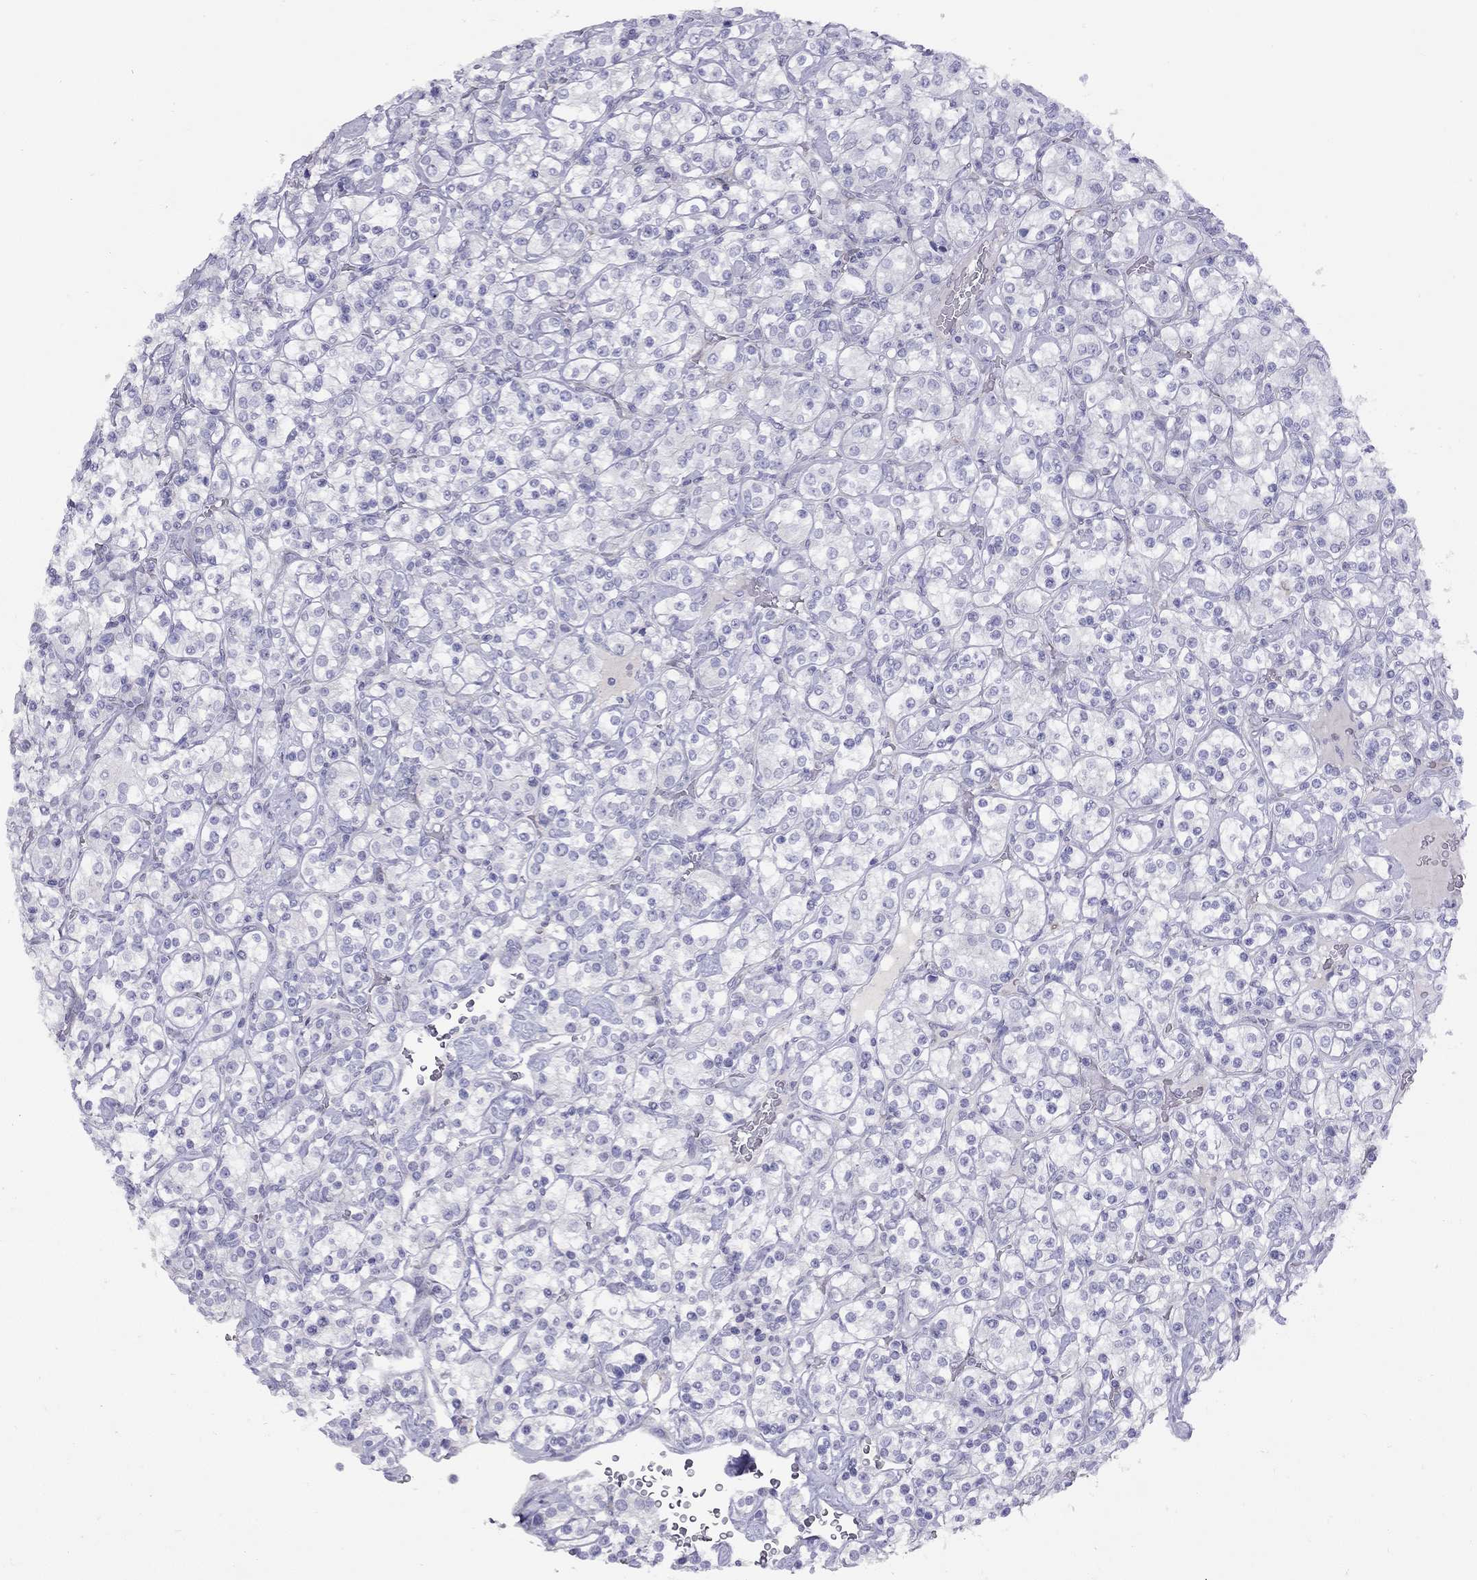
{"staining": {"intensity": "negative", "quantity": "none", "location": "none"}, "tissue": "renal cancer", "cell_type": "Tumor cells", "image_type": "cancer", "snomed": [{"axis": "morphology", "description": "Adenocarcinoma, NOS"}, {"axis": "topography", "description": "Kidney"}], "caption": "This is an immunohistochemistry histopathology image of human renal cancer (adenocarcinoma). There is no expression in tumor cells.", "gene": "CPNE4", "patient": {"sex": "male", "age": 77}}